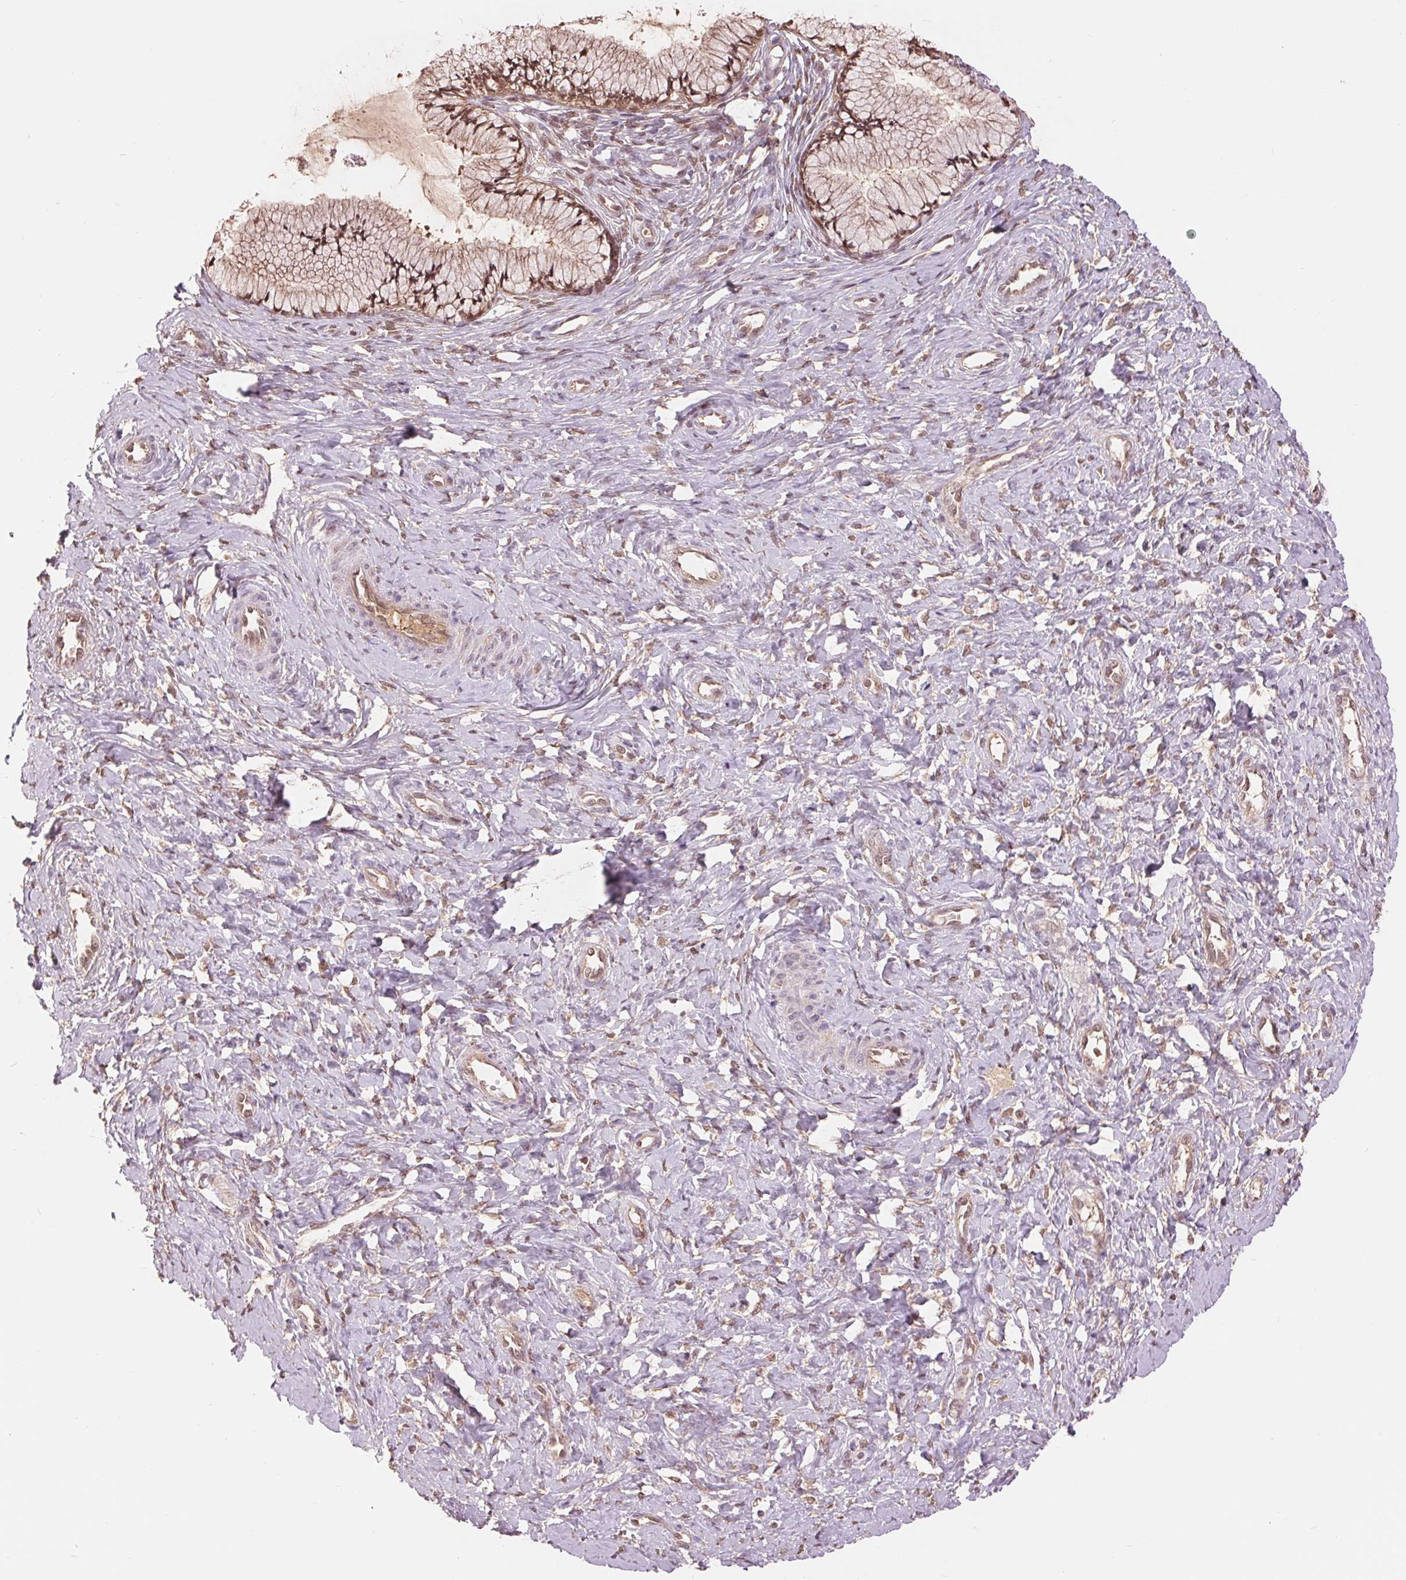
{"staining": {"intensity": "moderate", "quantity": ">75%", "location": "nuclear"}, "tissue": "cervix", "cell_type": "Glandular cells", "image_type": "normal", "snomed": [{"axis": "morphology", "description": "Normal tissue, NOS"}, {"axis": "topography", "description": "Cervix"}], "caption": "Cervix stained with a brown dye displays moderate nuclear positive positivity in approximately >75% of glandular cells.", "gene": "TMEM273", "patient": {"sex": "female", "age": 37}}